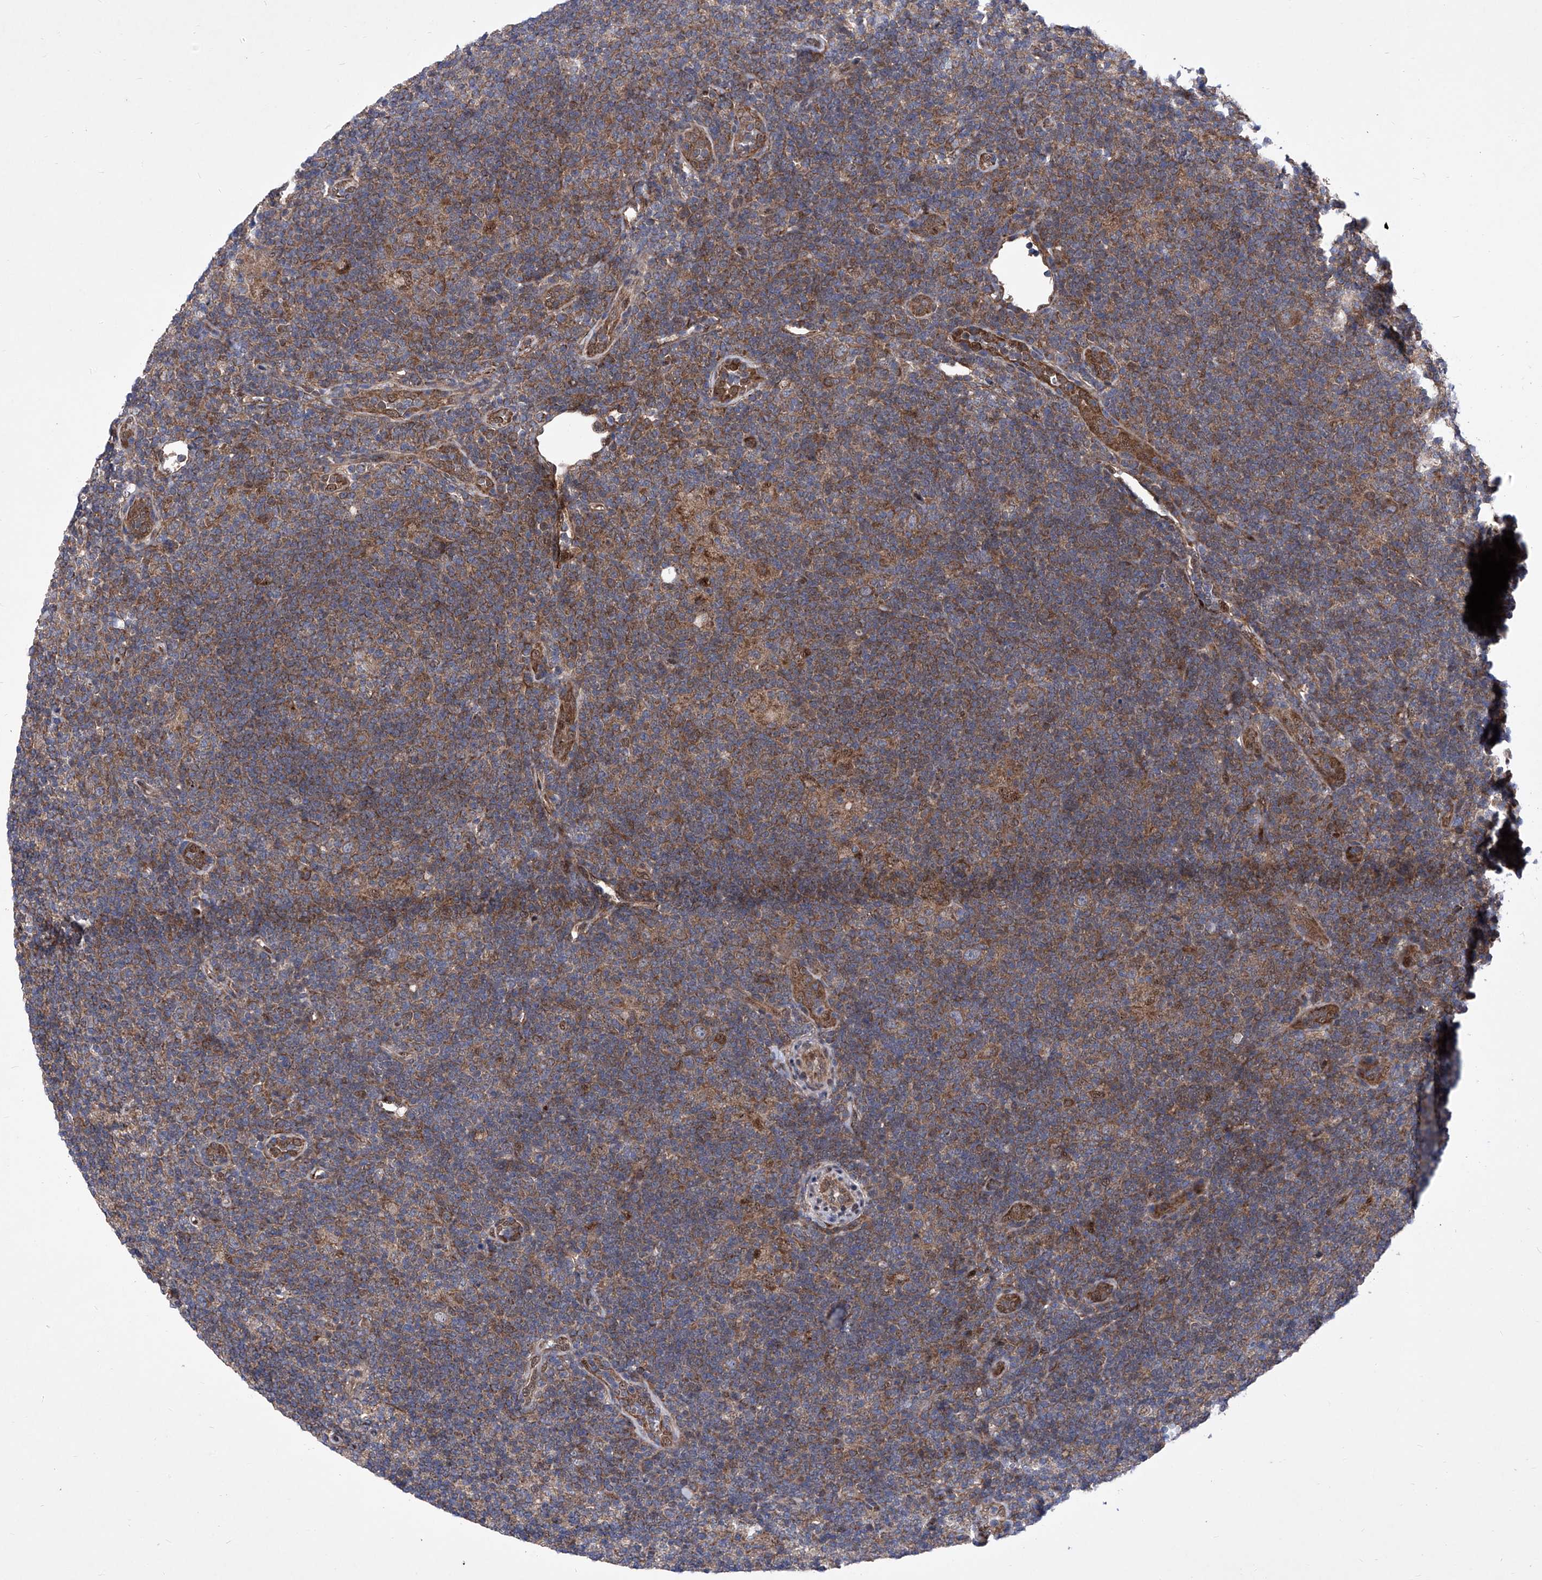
{"staining": {"intensity": "weak", "quantity": ">75%", "location": "cytoplasmic/membranous"}, "tissue": "lymphoma", "cell_type": "Tumor cells", "image_type": "cancer", "snomed": [{"axis": "morphology", "description": "Hodgkin's disease, NOS"}, {"axis": "topography", "description": "Lymph node"}], "caption": "Human lymphoma stained with a protein marker shows weak staining in tumor cells.", "gene": "KTI12", "patient": {"sex": "female", "age": 57}}